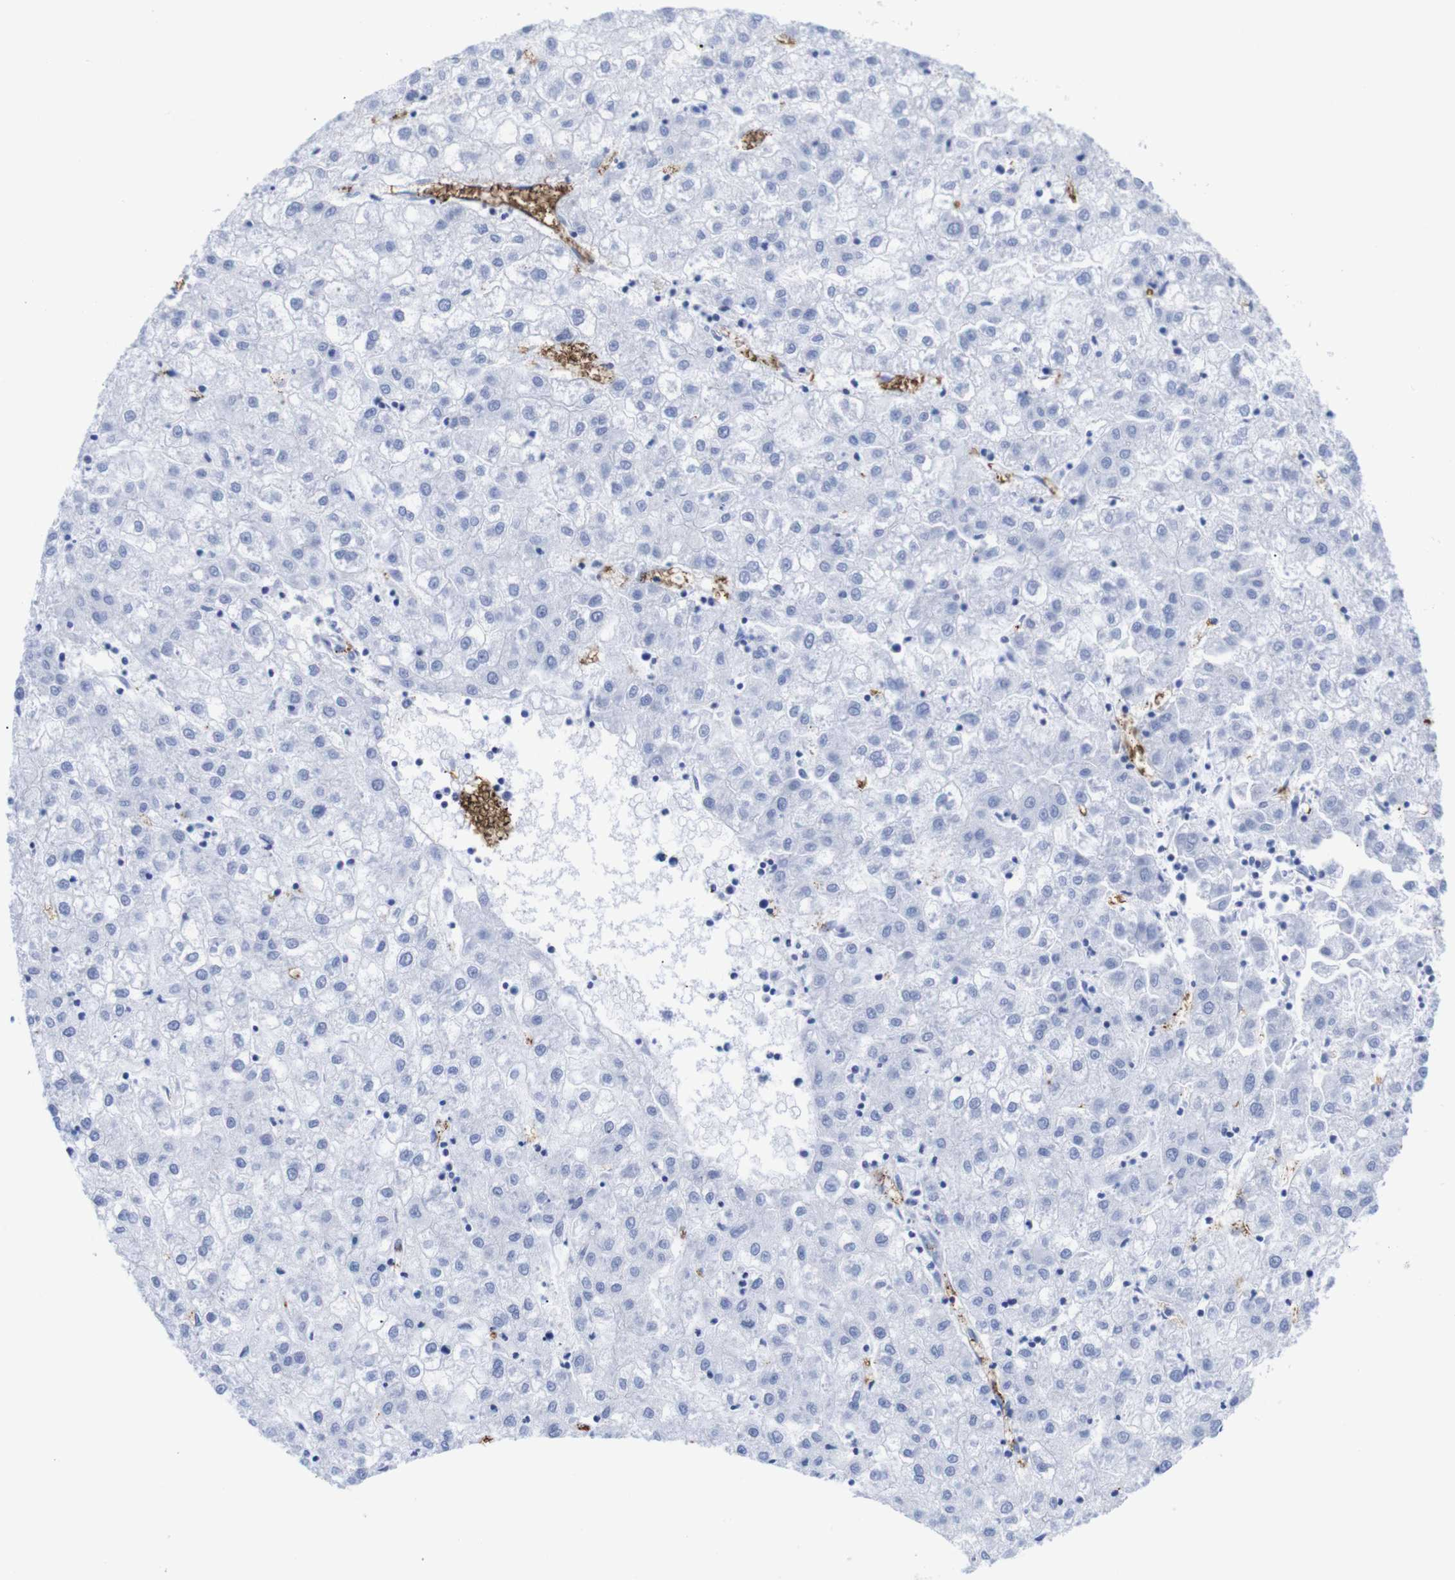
{"staining": {"intensity": "negative", "quantity": "none", "location": "none"}, "tissue": "liver cancer", "cell_type": "Tumor cells", "image_type": "cancer", "snomed": [{"axis": "morphology", "description": "Carcinoma, Hepatocellular, NOS"}, {"axis": "topography", "description": "Liver"}], "caption": "Immunohistochemistry (IHC) of human liver hepatocellular carcinoma exhibits no positivity in tumor cells.", "gene": "S1PR2", "patient": {"sex": "male", "age": 72}}